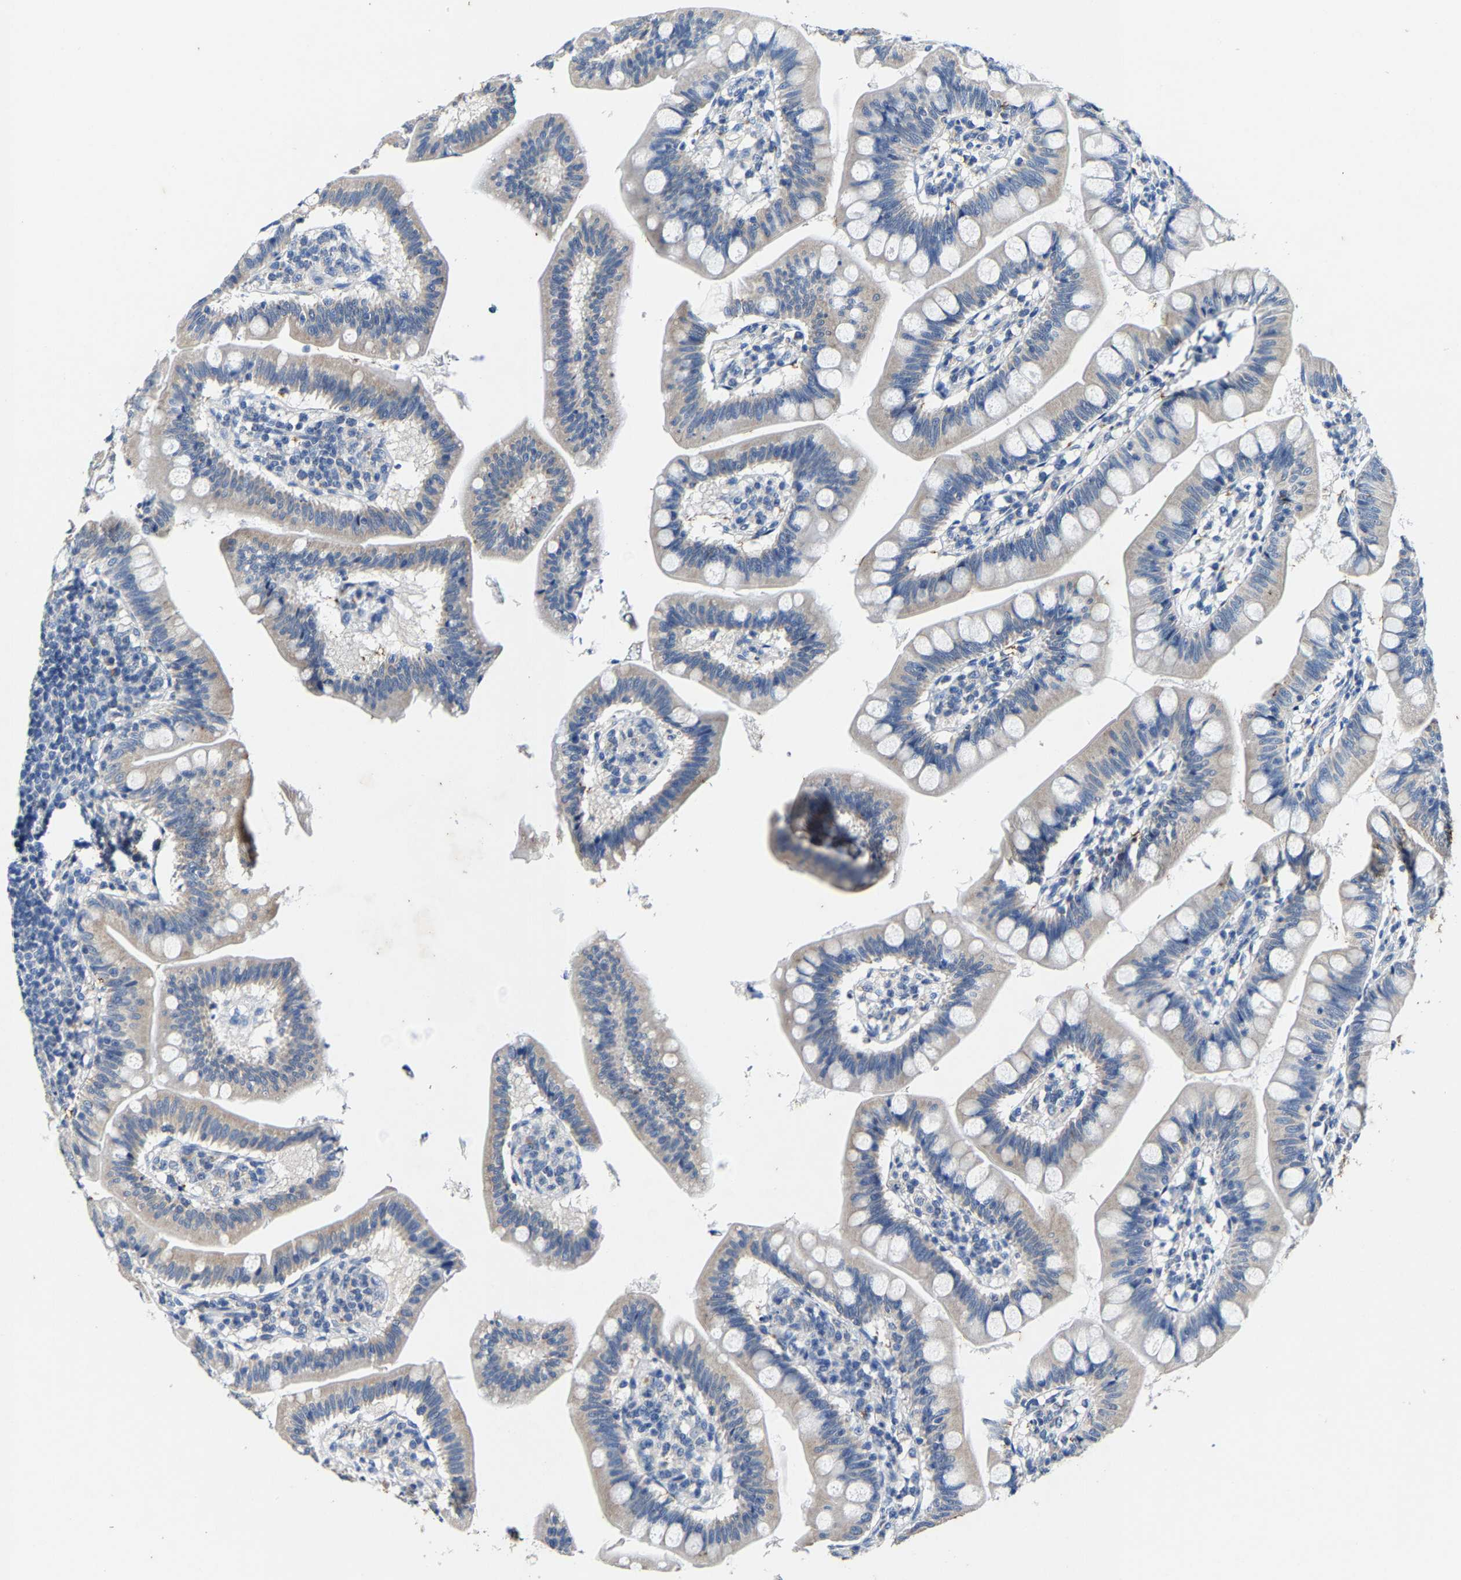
{"staining": {"intensity": "weak", "quantity": "<25%", "location": "cytoplasmic/membranous"}, "tissue": "small intestine", "cell_type": "Glandular cells", "image_type": "normal", "snomed": [{"axis": "morphology", "description": "Normal tissue, NOS"}, {"axis": "topography", "description": "Small intestine"}], "caption": "Protein analysis of benign small intestine shows no significant expression in glandular cells. Brightfield microscopy of IHC stained with DAB (3,3'-diaminobenzidine) (brown) and hematoxylin (blue), captured at high magnification.", "gene": "SLC25A25", "patient": {"sex": "male", "age": 7}}